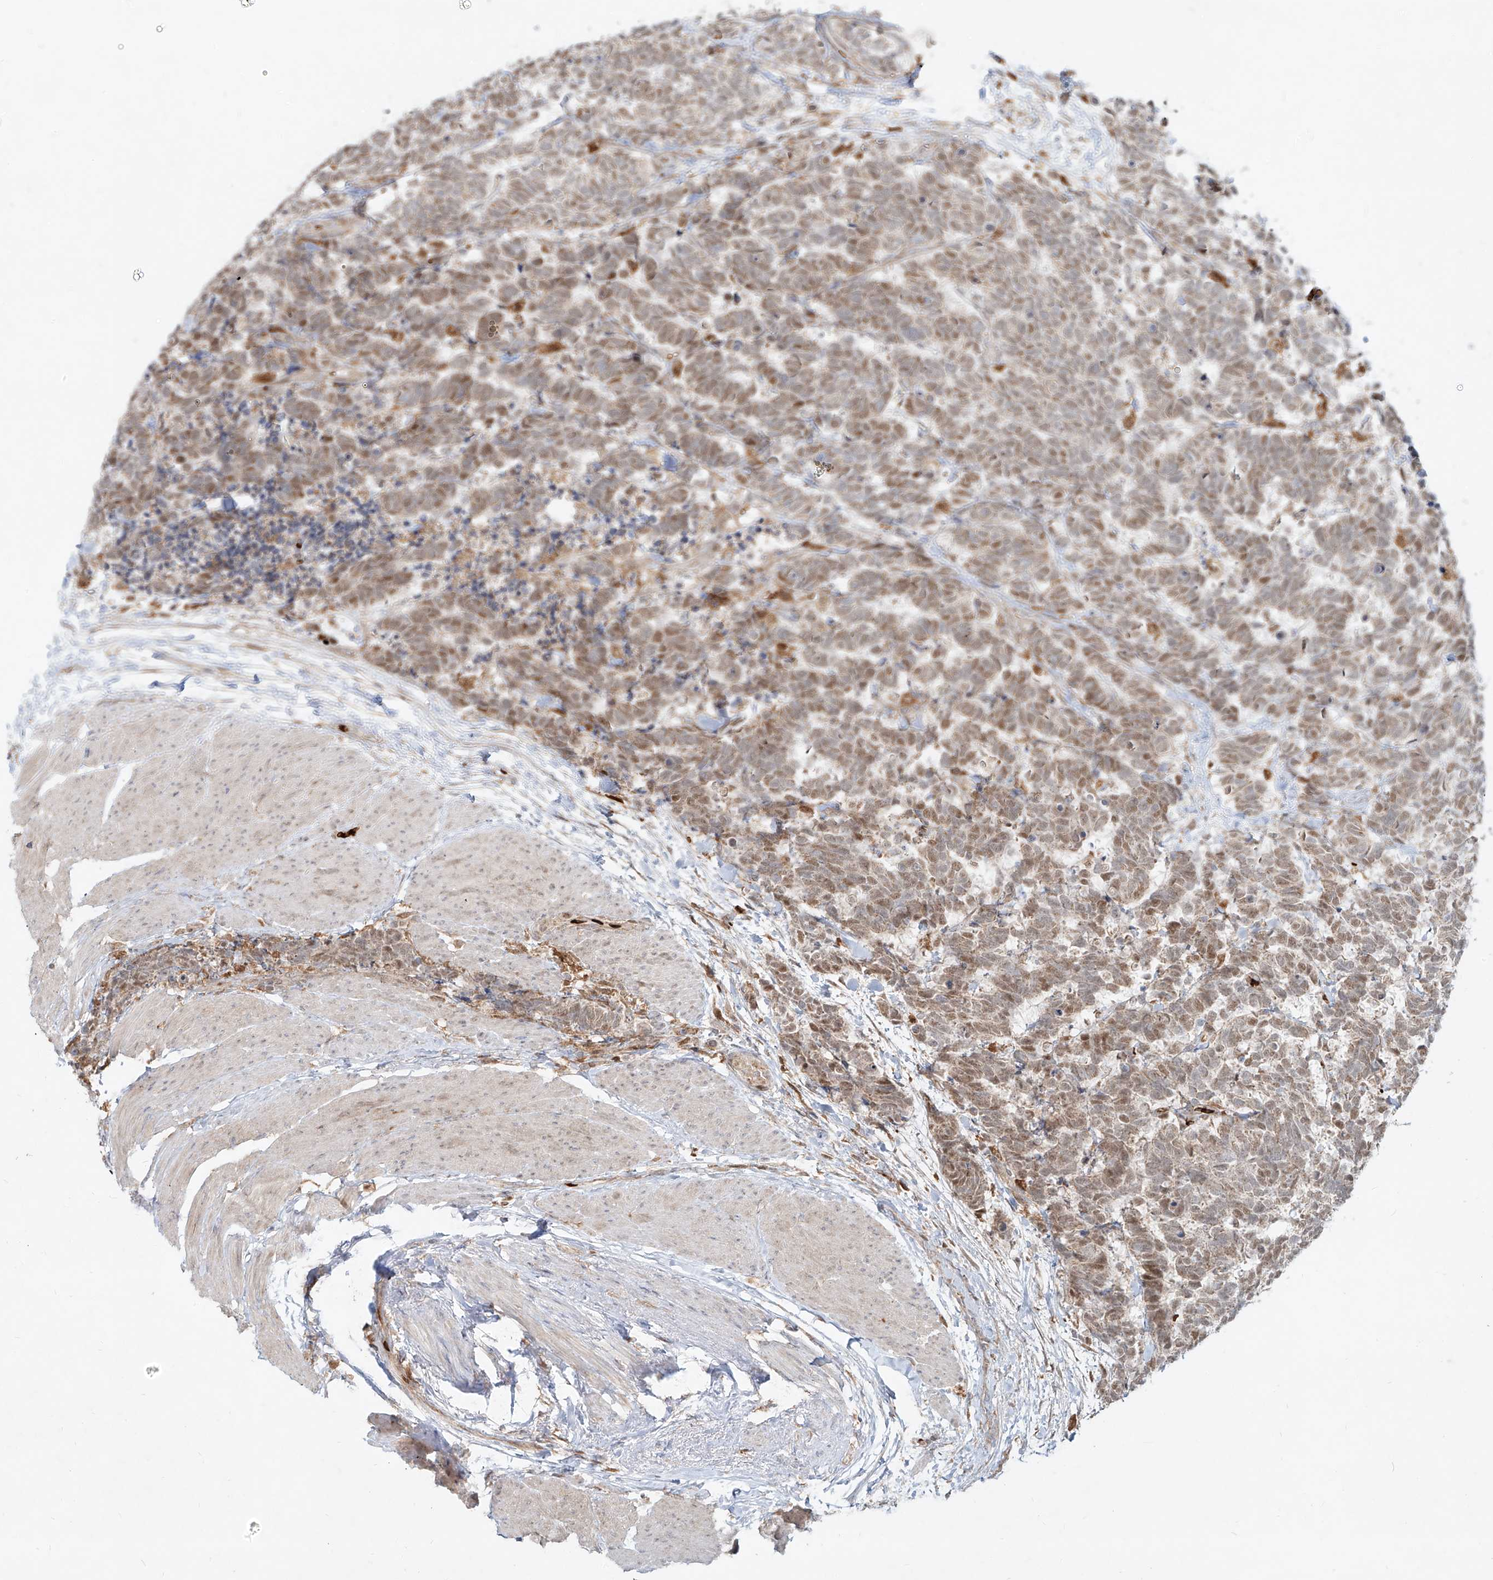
{"staining": {"intensity": "weak", "quantity": ">75%", "location": "cytoplasmic/membranous,nuclear"}, "tissue": "carcinoid", "cell_type": "Tumor cells", "image_type": "cancer", "snomed": [{"axis": "morphology", "description": "Carcinoma, NOS"}, {"axis": "morphology", "description": "Carcinoid, malignant, NOS"}, {"axis": "topography", "description": "Urinary bladder"}], "caption": "Carcinoma tissue exhibits weak cytoplasmic/membranous and nuclear staining in approximately >75% of tumor cells The protein is stained brown, and the nuclei are stained in blue (DAB (3,3'-diaminobenzidine) IHC with brightfield microscopy, high magnification).", "gene": "FGD2", "patient": {"sex": "male", "age": 57}}